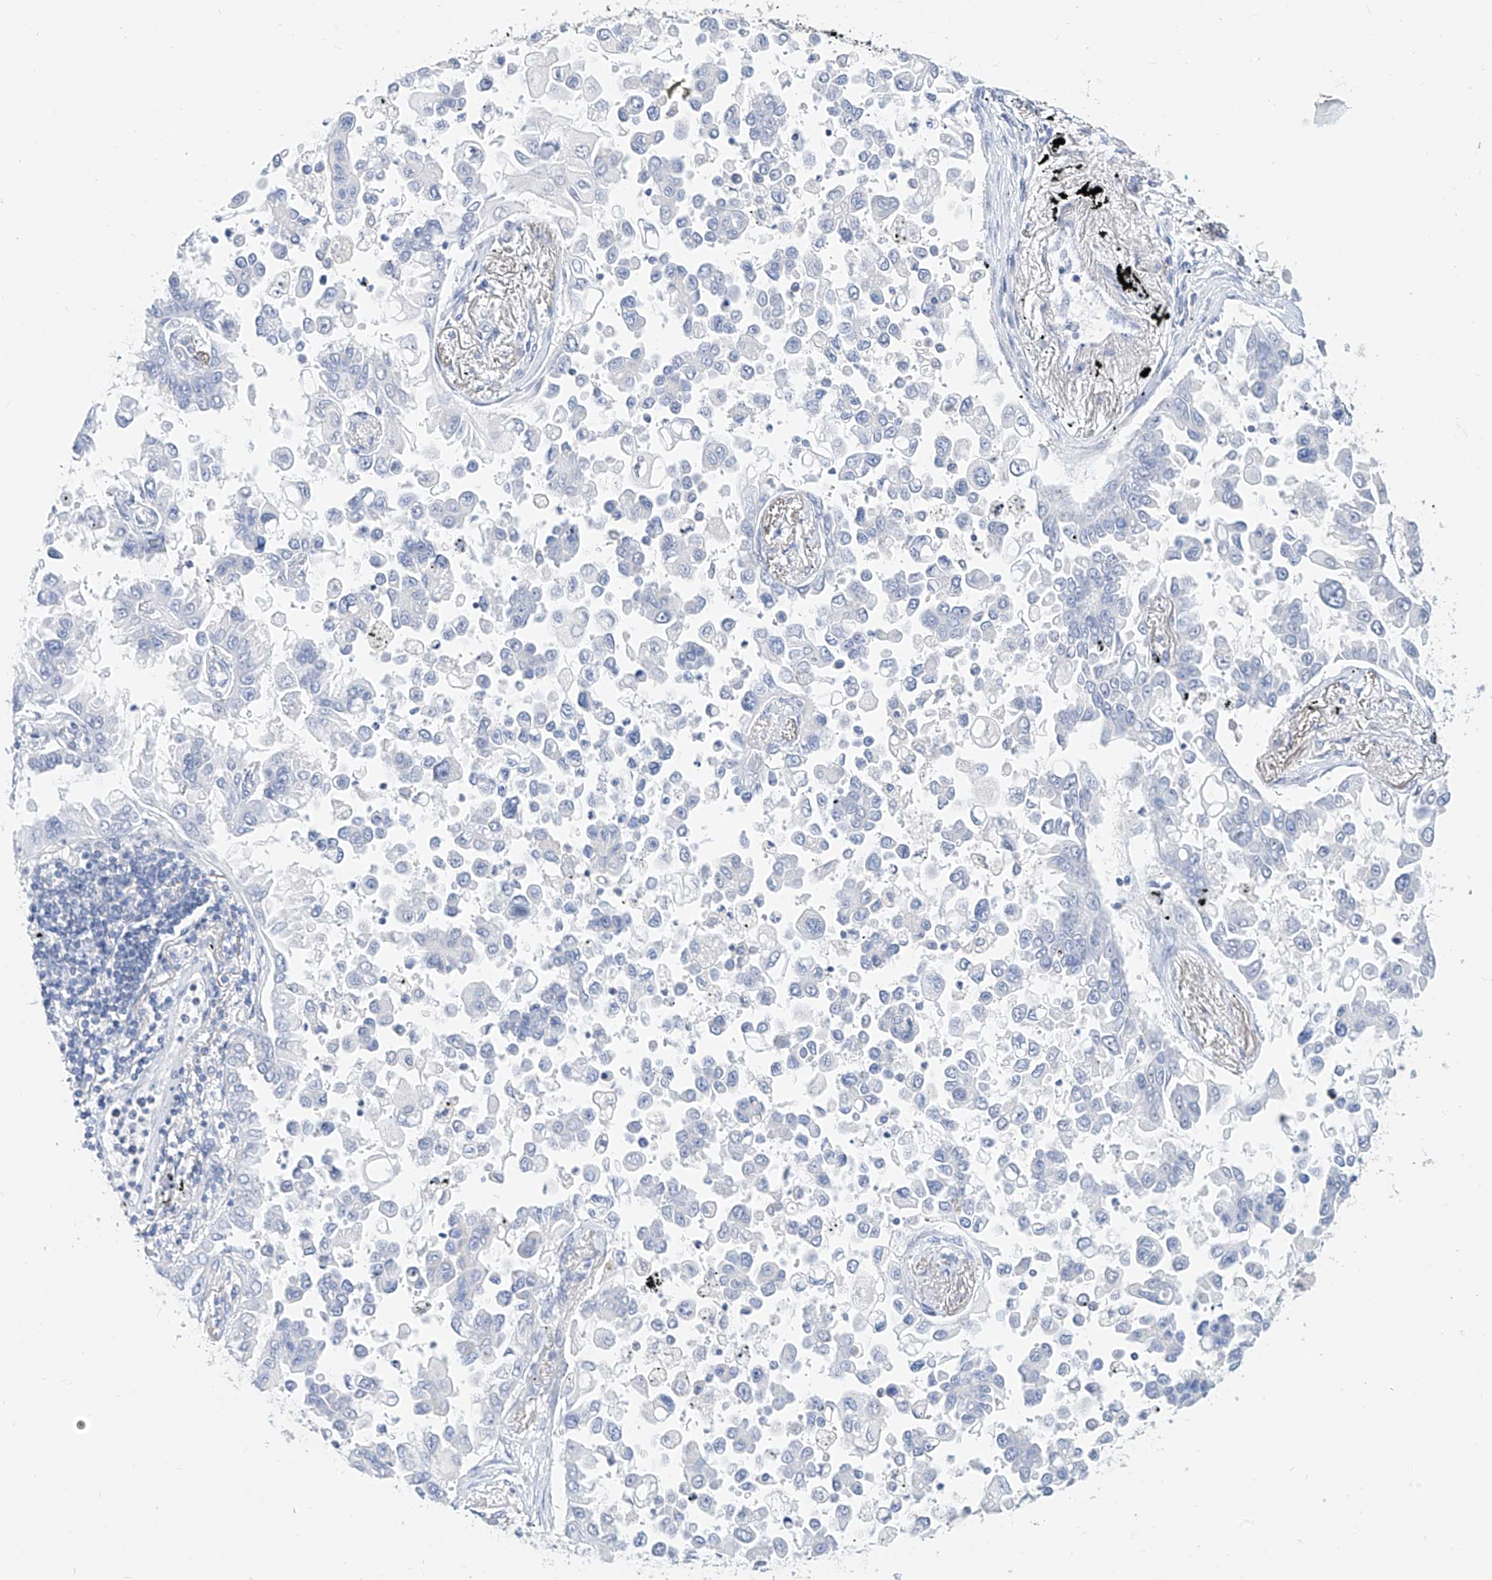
{"staining": {"intensity": "negative", "quantity": "none", "location": "none"}, "tissue": "lung cancer", "cell_type": "Tumor cells", "image_type": "cancer", "snomed": [{"axis": "morphology", "description": "Adenocarcinoma, NOS"}, {"axis": "topography", "description": "Lung"}], "caption": "A high-resolution photomicrograph shows immunohistochemistry staining of lung adenocarcinoma, which displays no significant expression in tumor cells.", "gene": "ZZEF1", "patient": {"sex": "female", "age": 67}}